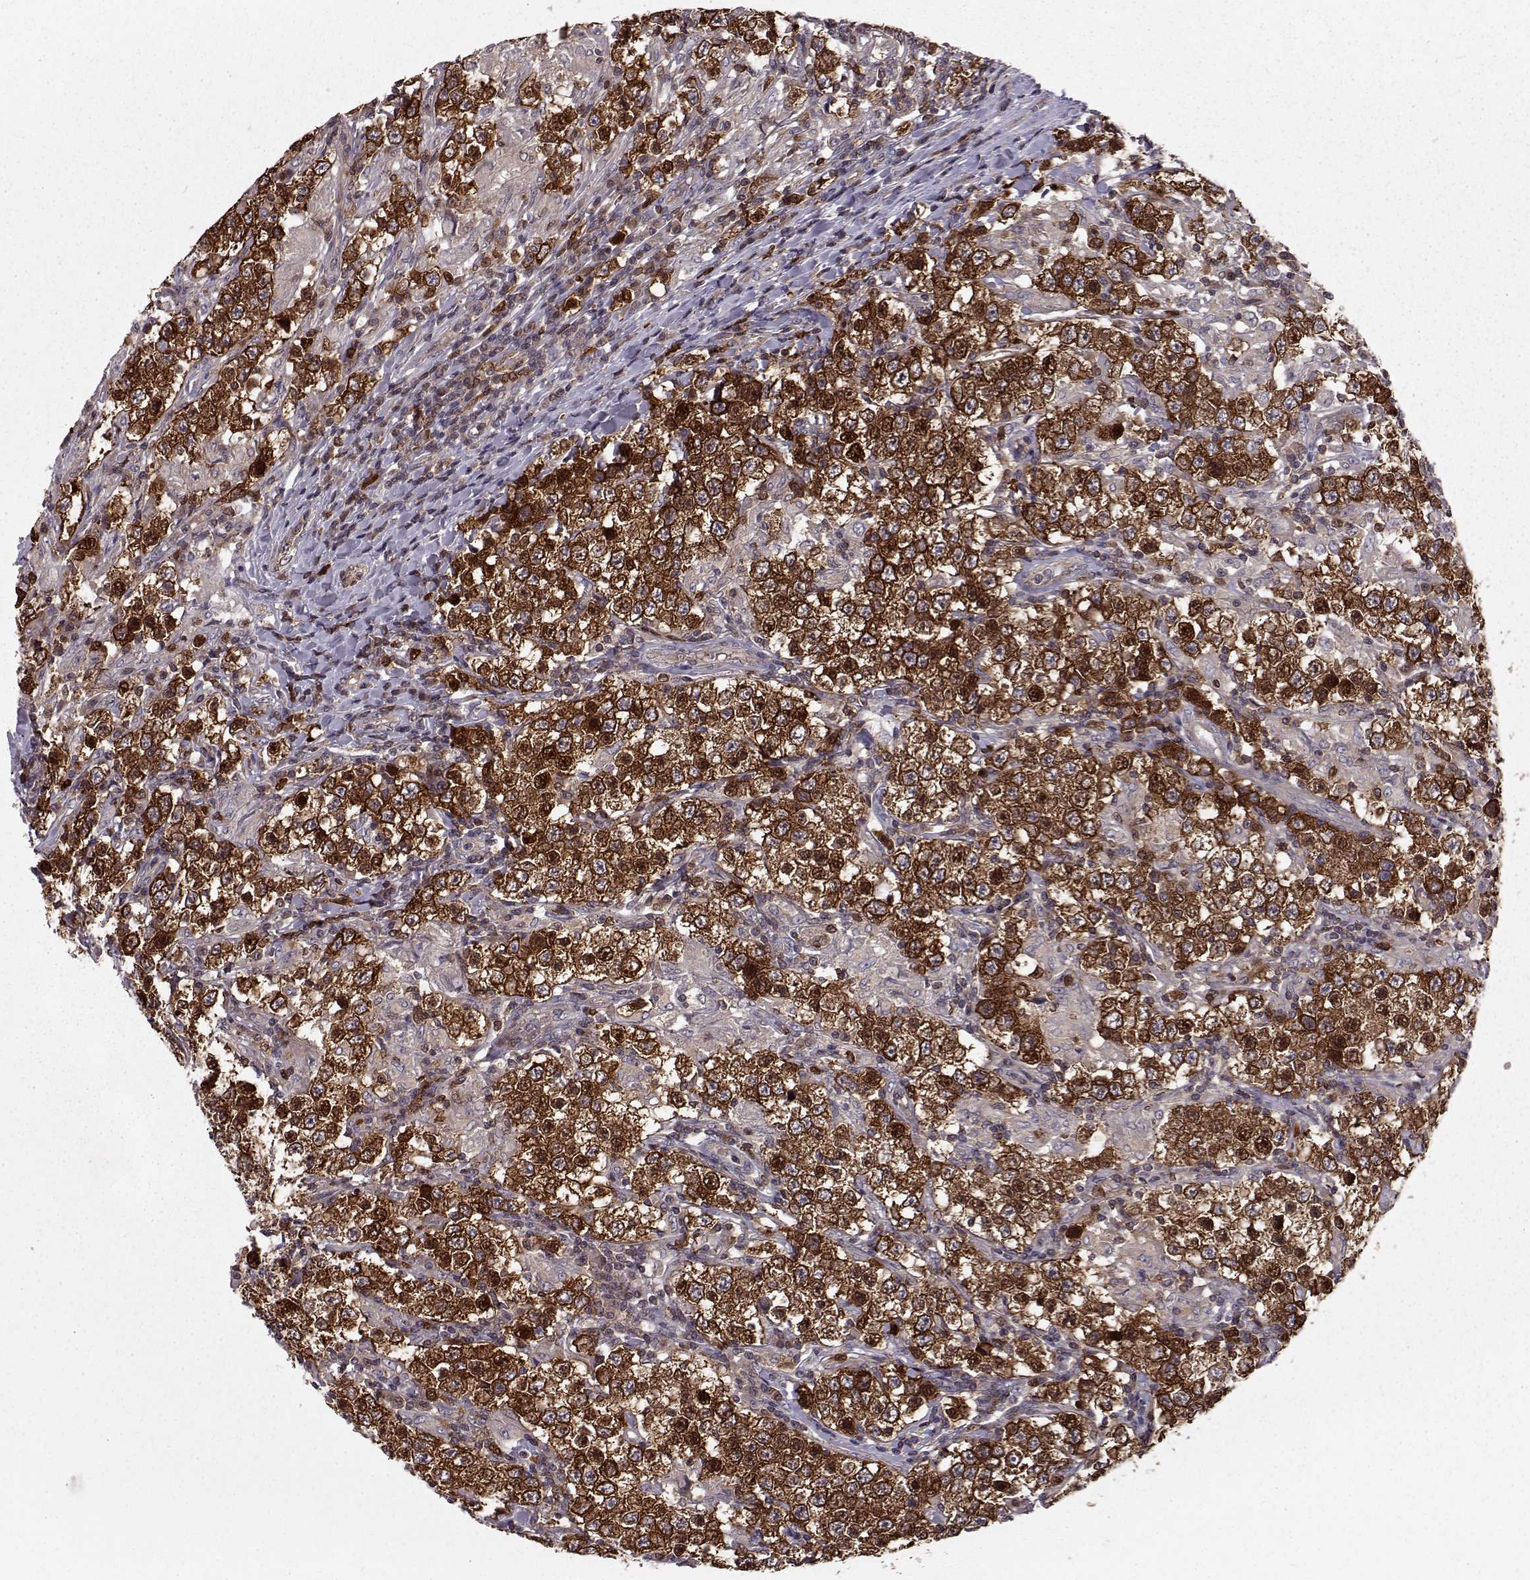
{"staining": {"intensity": "strong", "quantity": ">75%", "location": "cytoplasmic/membranous,nuclear"}, "tissue": "testis cancer", "cell_type": "Tumor cells", "image_type": "cancer", "snomed": [{"axis": "morphology", "description": "Seminoma, NOS"}, {"axis": "morphology", "description": "Carcinoma, Embryonal, NOS"}, {"axis": "topography", "description": "Testis"}], "caption": "Testis cancer (embryonal carcinoma) tissue displays strong cytoplasmic/membranous and nuclear staining in approximately >75% of tumor cells, visualized by immunohistochemistry. Immunohistochemistry (ihc) stains the protein in brown and the nuclei are stained blue.", "gene": "RANBP1", "patient": {"sex": "male", "age": 41}}